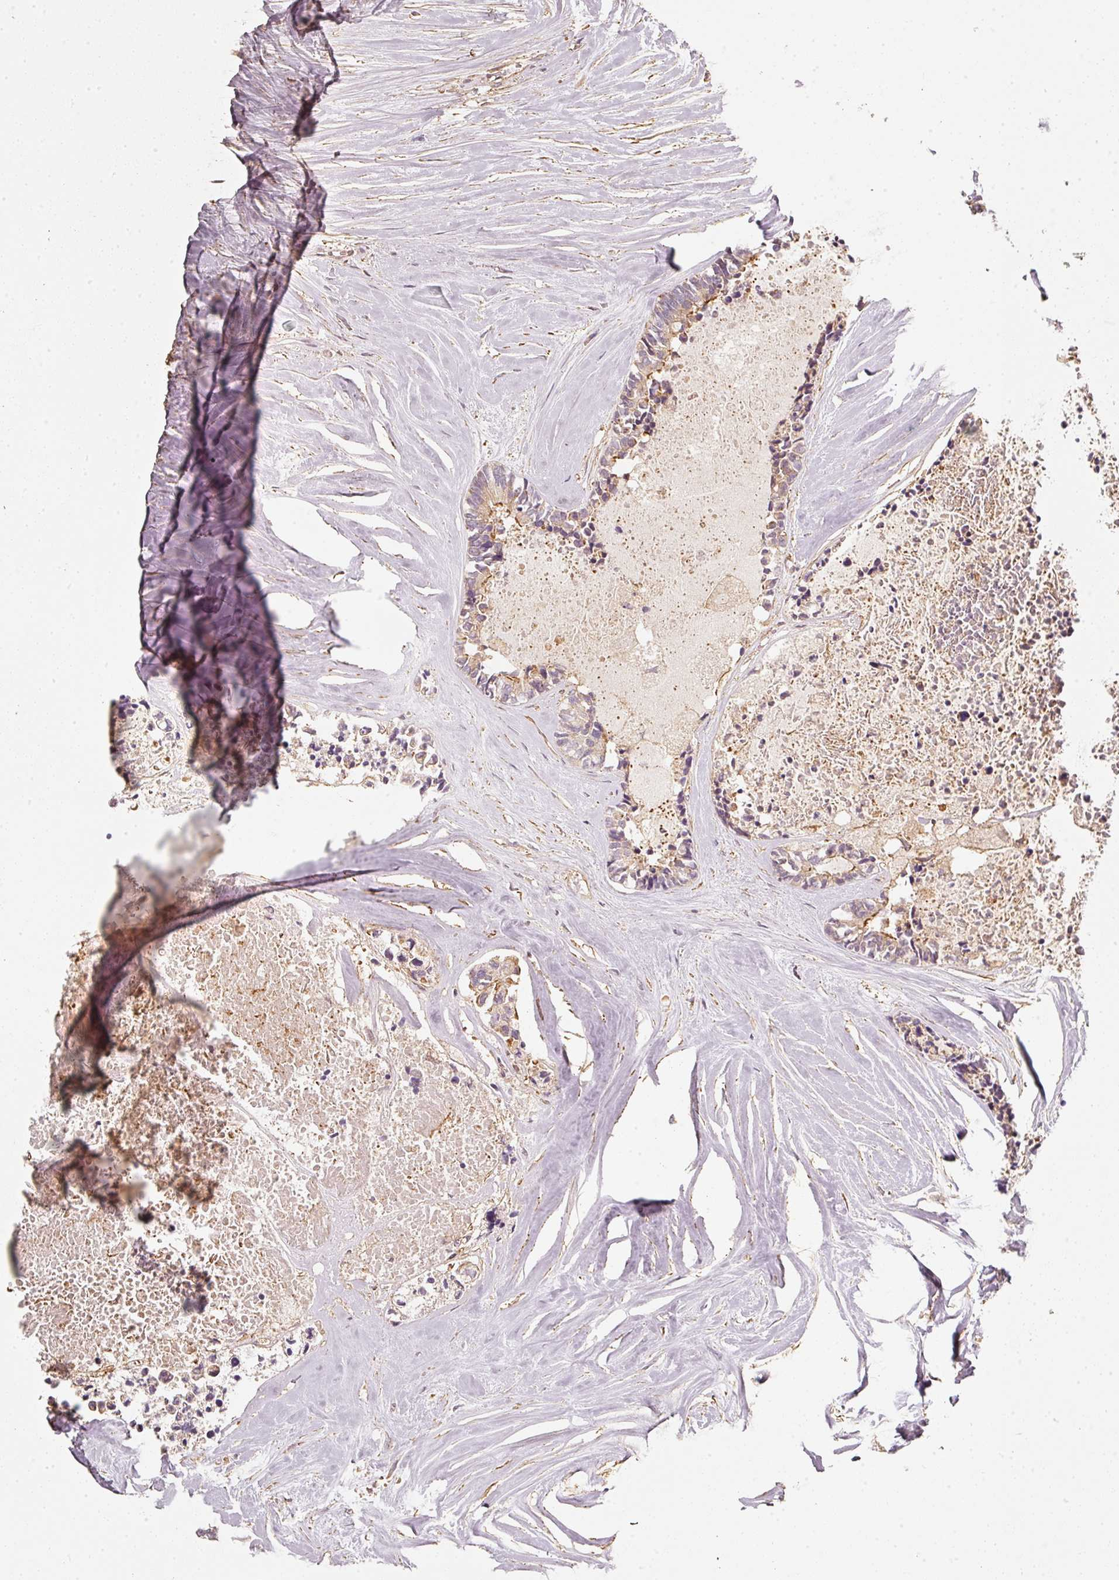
{"staining": {"intensity": "moderate", "quantity": "25%-75%", "location": "cytoplasmic/membranous"}, "tissue": "colorectal cancer", "cell_type": "Tumor cells", "image_type": "cancer", "snomed": [{"axis": "morphology", "description": "Adenocarcinoma, NOS"}, {"axis": "topography", "description": "Colon"}, {"axis": "topography", "description": "Rectum"}], "caption": "Brown immunohistochemical staining in human colorectal cancer exhibits moderate cytoplasmic/membranous expression in approximately 25%-75% of tumor cells.", "gene": "CEP95", "patient": {"sex": "male", "age": 57}}